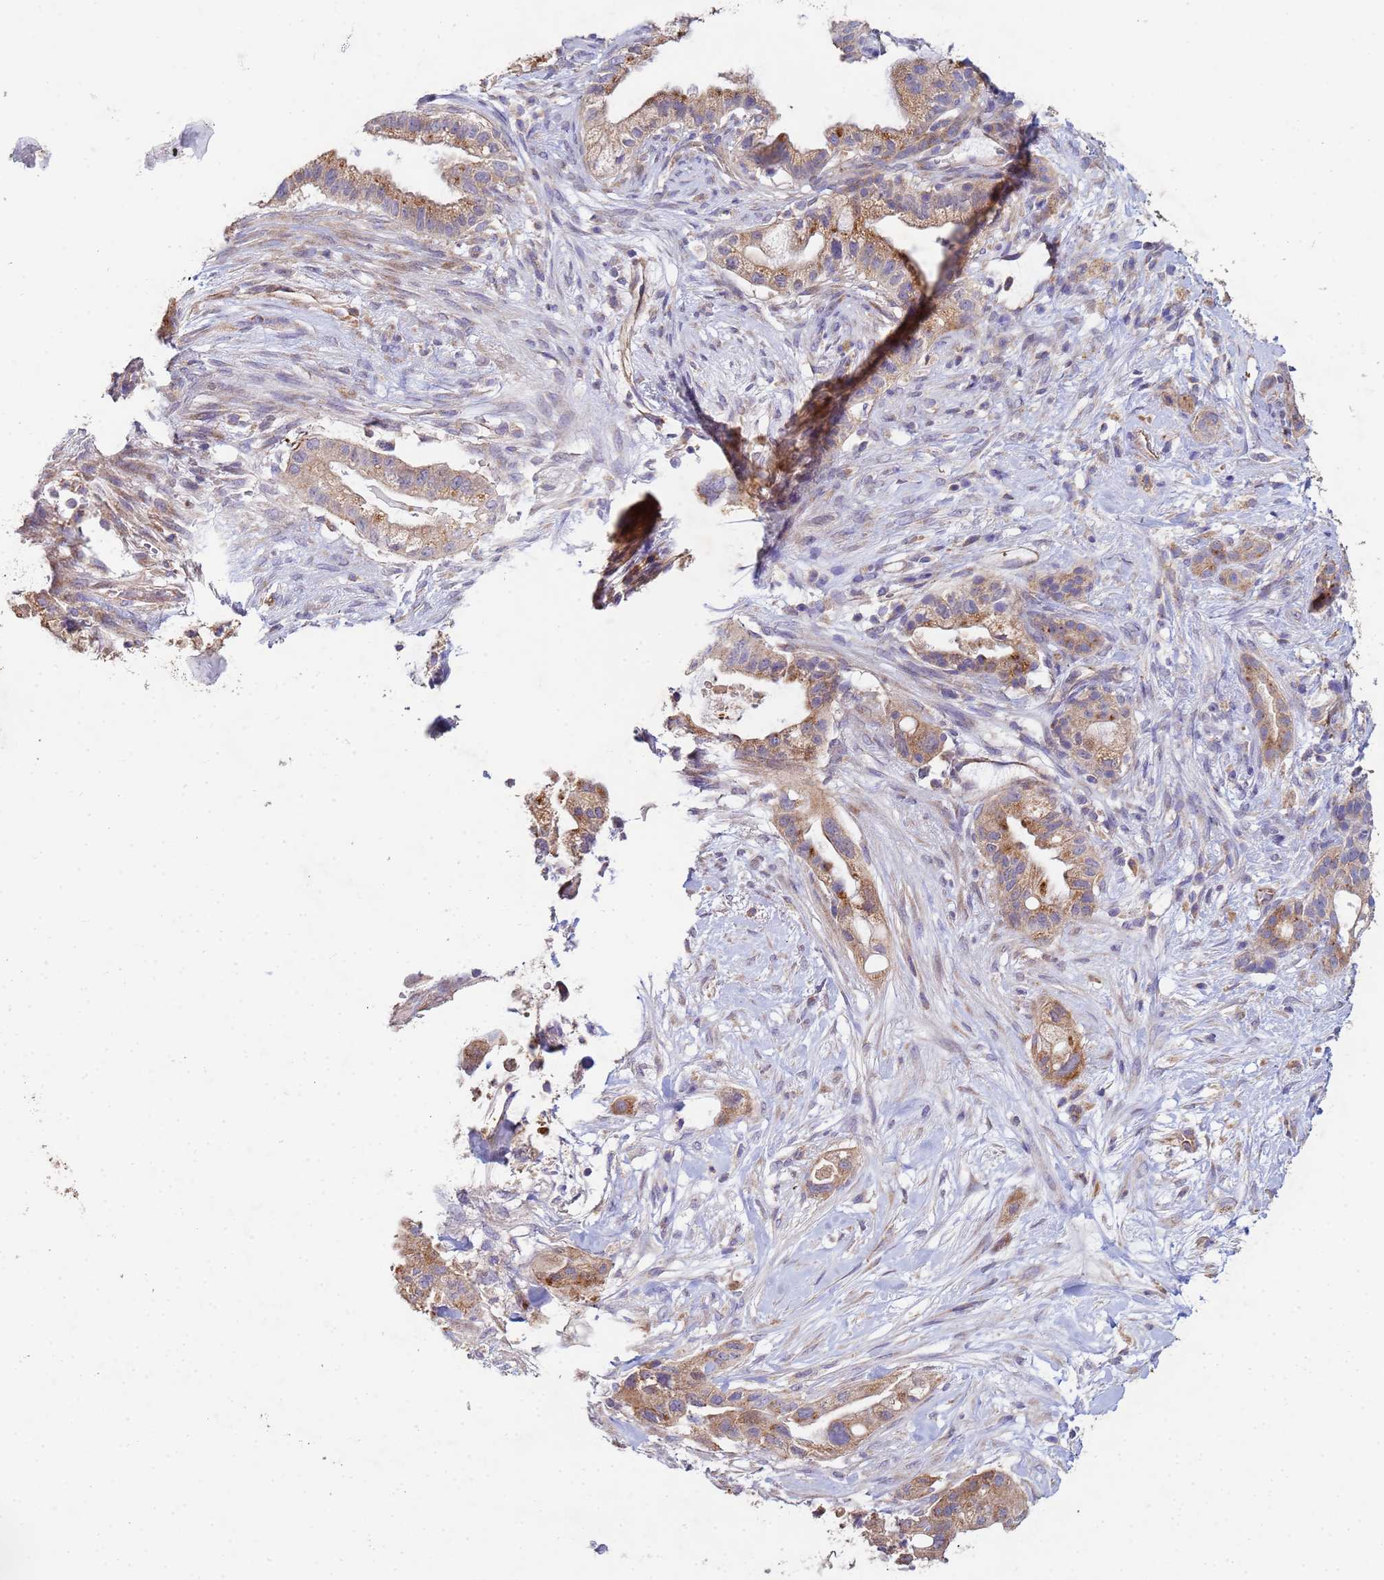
{"staining": {"intensity": "moderate", "quantity": ">75%", "location": "cytoplasmic/membranous"}, "tissue": "pancreatic cancer", "cell_type": "Tumor cells", "image_type": "cancer", "snomed": [{"axis": "morphology", "description": "Adenocarcinoma, NOS"}, {"axis": "topography", "description": "Pancreas"}], "caption": "Protein expression analysis of human pancreatic cancer (adenocarcinoma) reveals moderate cytoplasmic/membranous expression in approximately >75% of tumor cells. (brown staining indicates protein expression, while blue staining denotes nuclei).", "gene": "CDC34", "patient": {"sex": "male", "age": 44}}